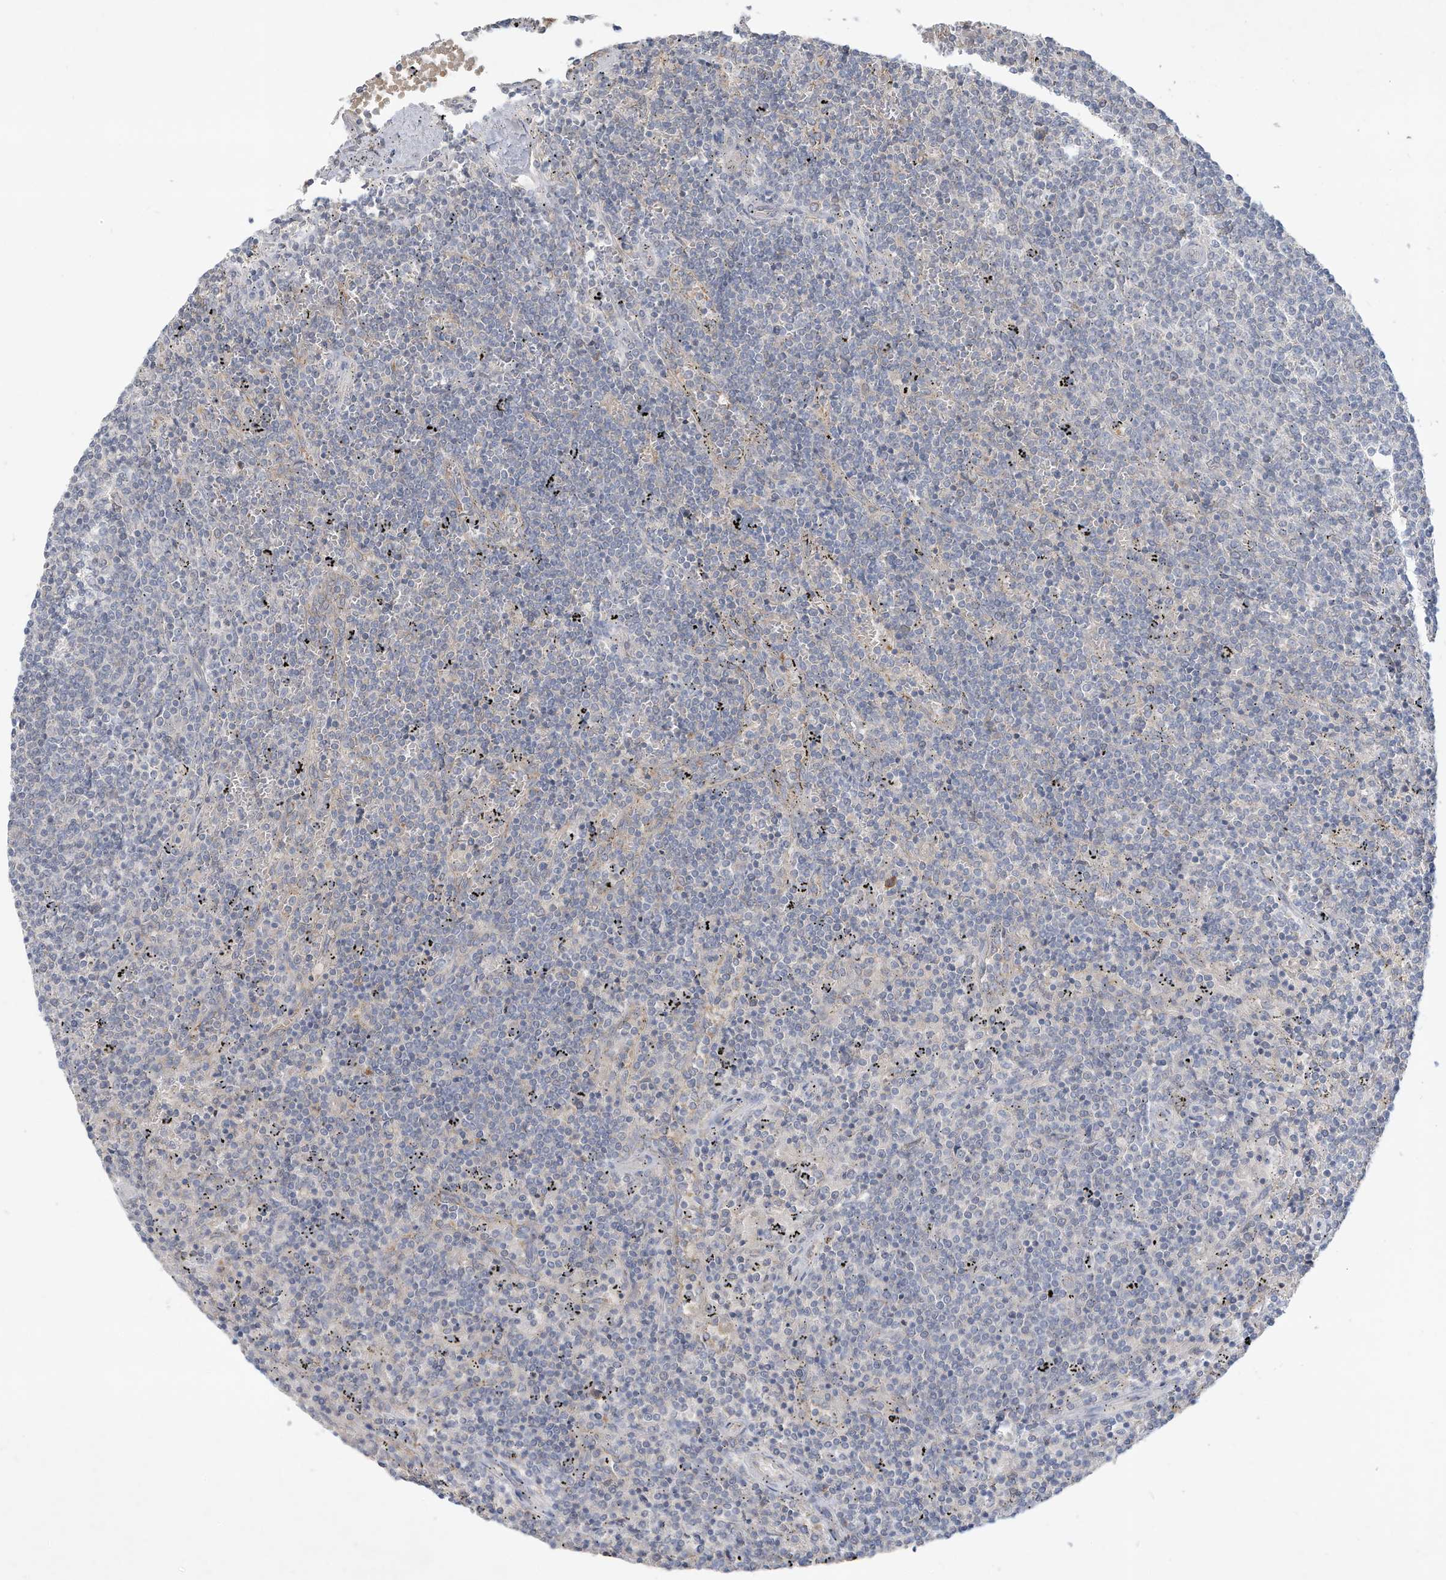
{"staining": {"intensity": "negative", "quantity": "none", "location": "none"}, "tissue": "lymphoma", "cell_type": "Tumor cells", "image_type": "cancer", "snomed": [{"axis": "morphology", "description": "Malignant lymphoma, non-Hodgkin's type, Low grade"}, {"axis": "topography", "description": "Spleen"}], "caption": "Immunohistochemical staining of lymphoma reveals no significant positivity in tumor cells.", "gene": "HAS3", "patient": {"sex": "female", "age": 50}}